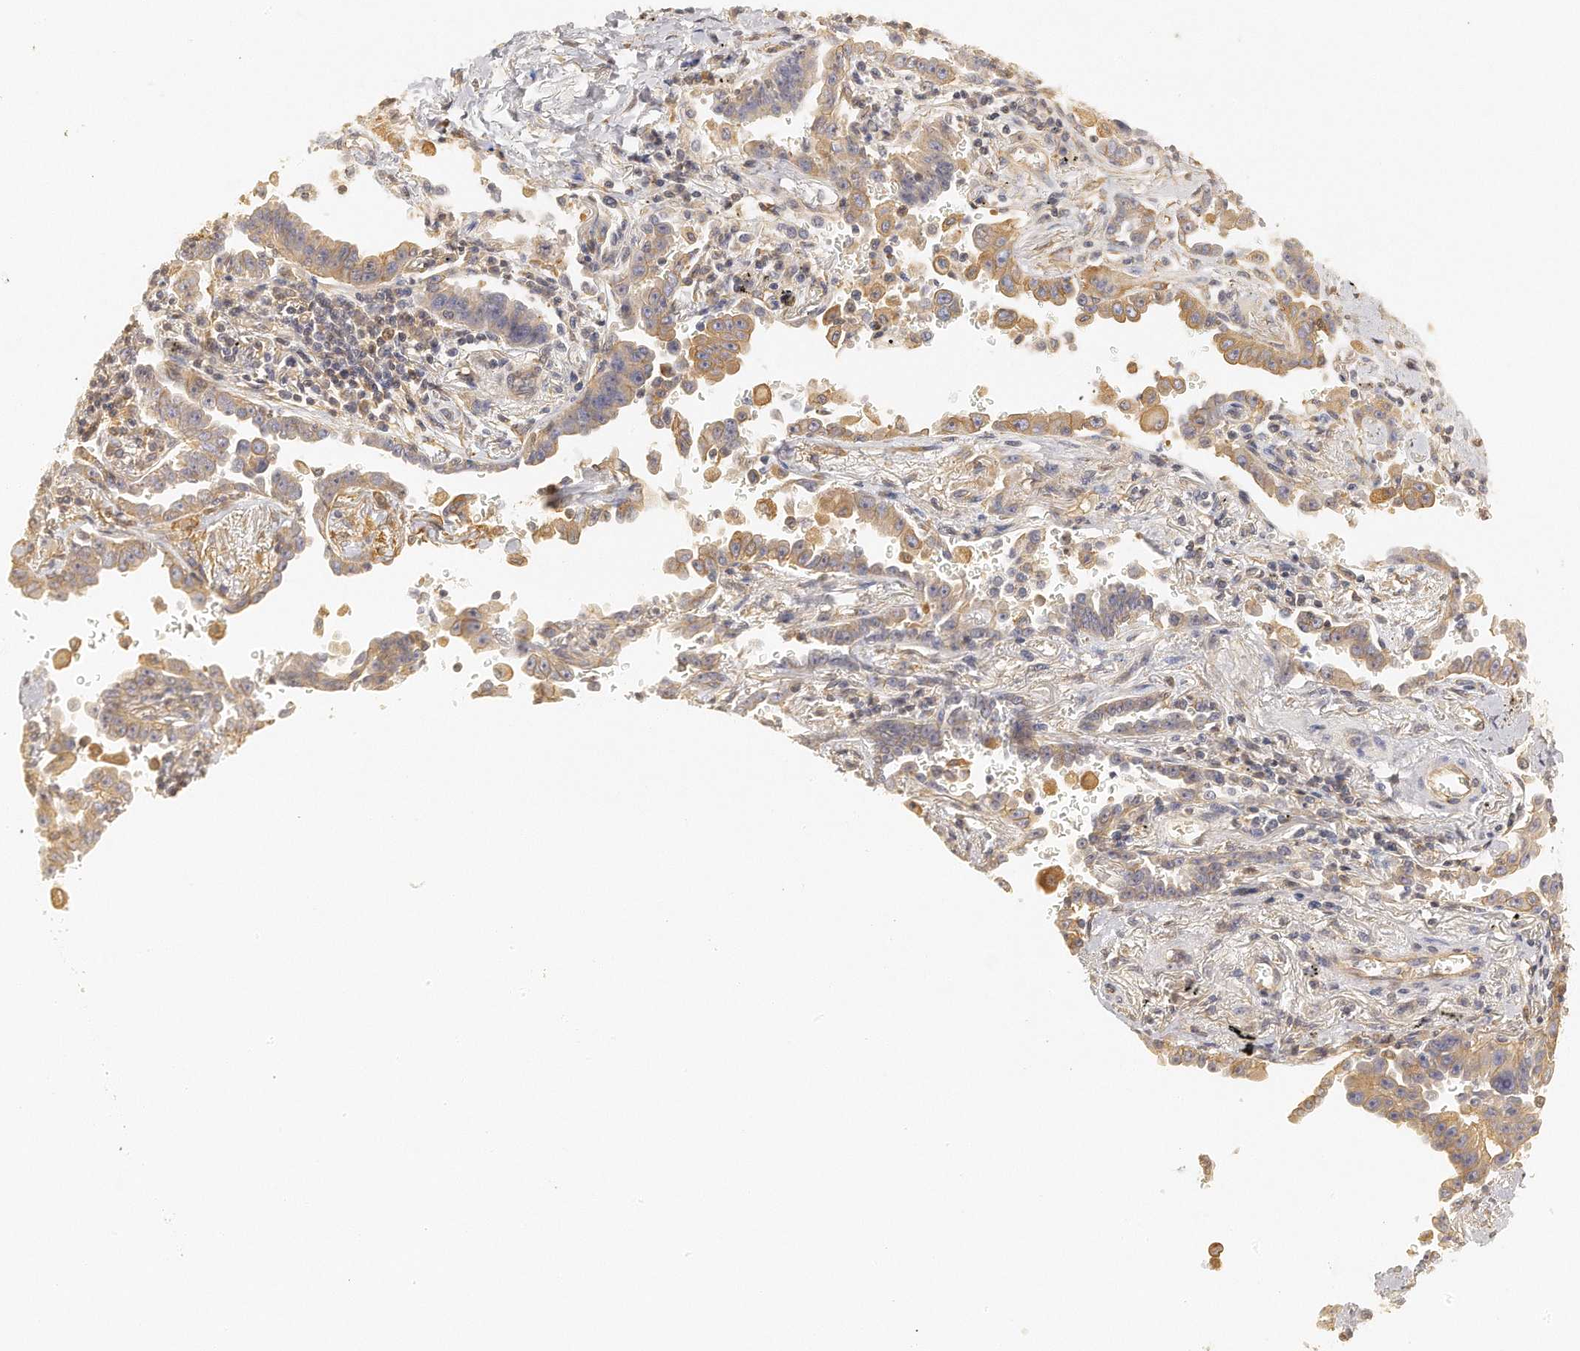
{"staining": {"intensity": "moderate", "quantity": "25%-75%", "location": "cytoplasmic/membranous"}, "tissue": "lung cancer", "cell_type": "Tumor cells", "image_type": "cancer", "snomed": [{"axis": "morphology", "description": "Adenocarcinoma, NOS"}, {"axis": "topography", "description": "Lung"}], "caption": "Adenocarcinoma (lung) stained for a protein (brown) displays moderate cytoplasmic/membranous positive staining in approximately 25%-75% of tumor cells.", "gene": "CHST7", "patient": {"sex": "female", "age": 64}}